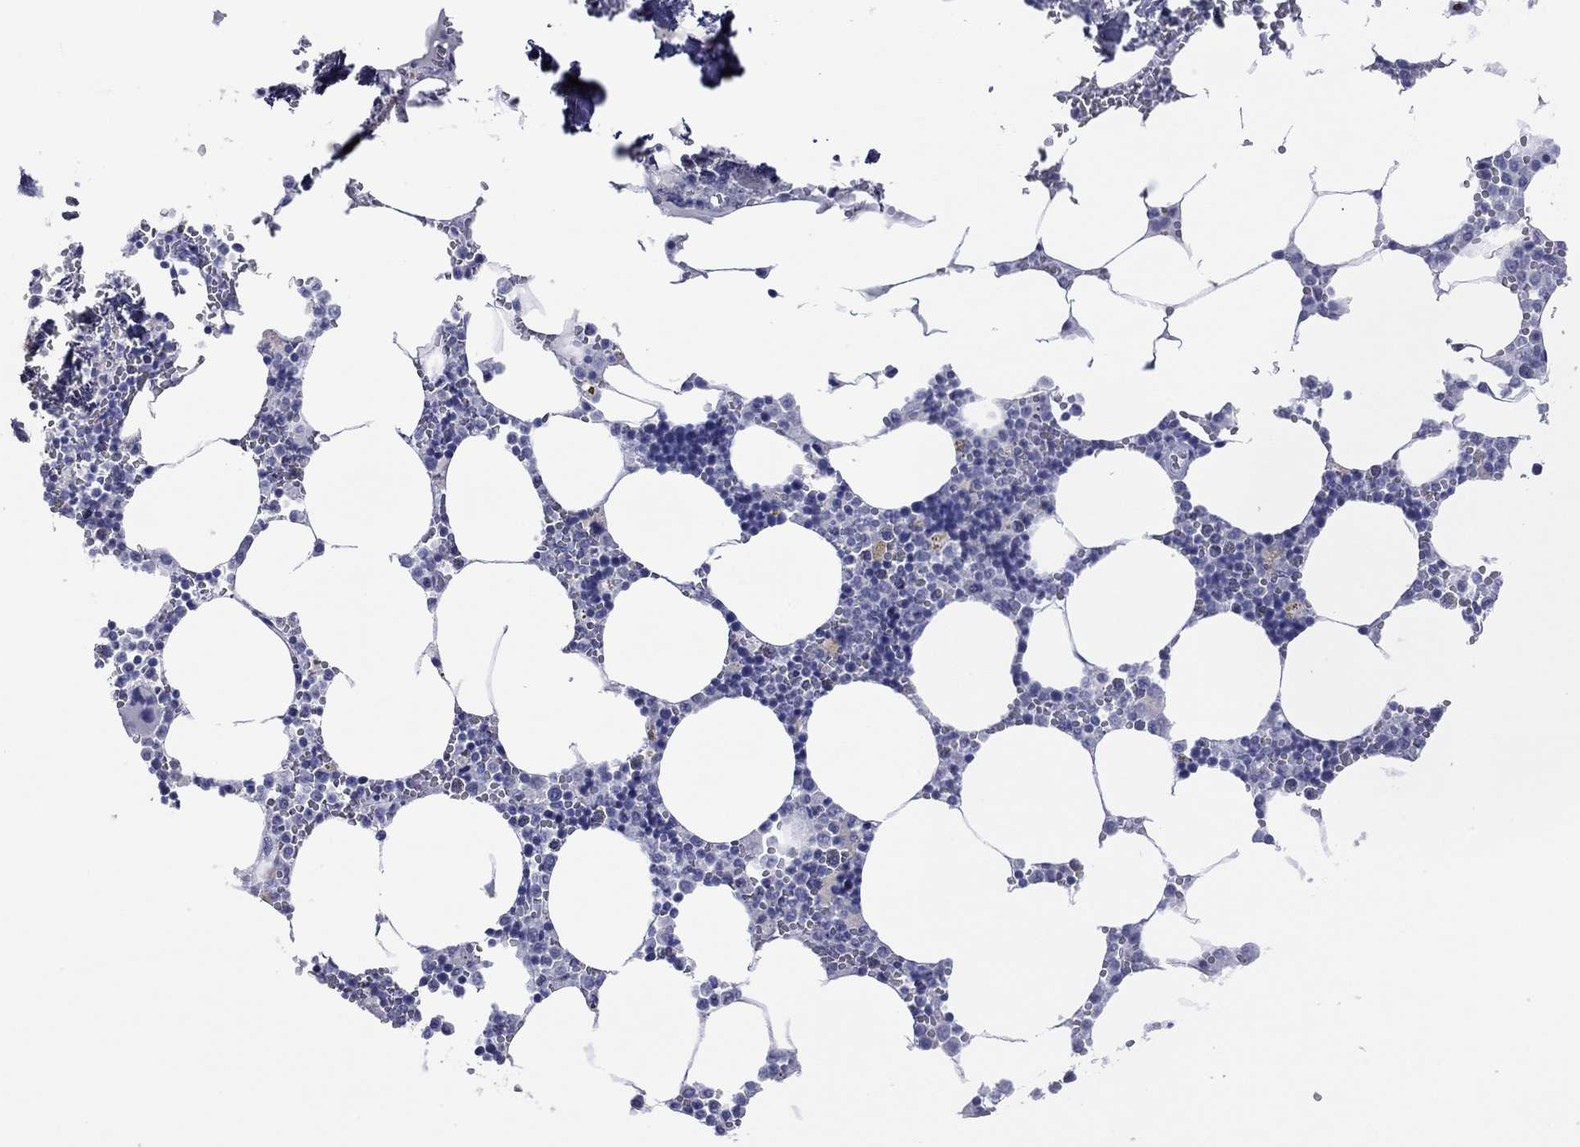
{"staining": {"intensity": "negative", "quantity": "none", "location": "none"}, "tissue": "bone marrow", "cell_type": "Hematopoietic cells", "image_type": "normal", "snomed": [{"axis": "morphology", "description": "Normal tissue, NOS"}, {"axis": "topography", "description": "Bone marrow"}], "caption": "The histopathology image exhibits no significant expression in hematopoietic cells of bone marrow.", "gene": "VSIG10", "patient": {"sex": "male", "age": 54}}